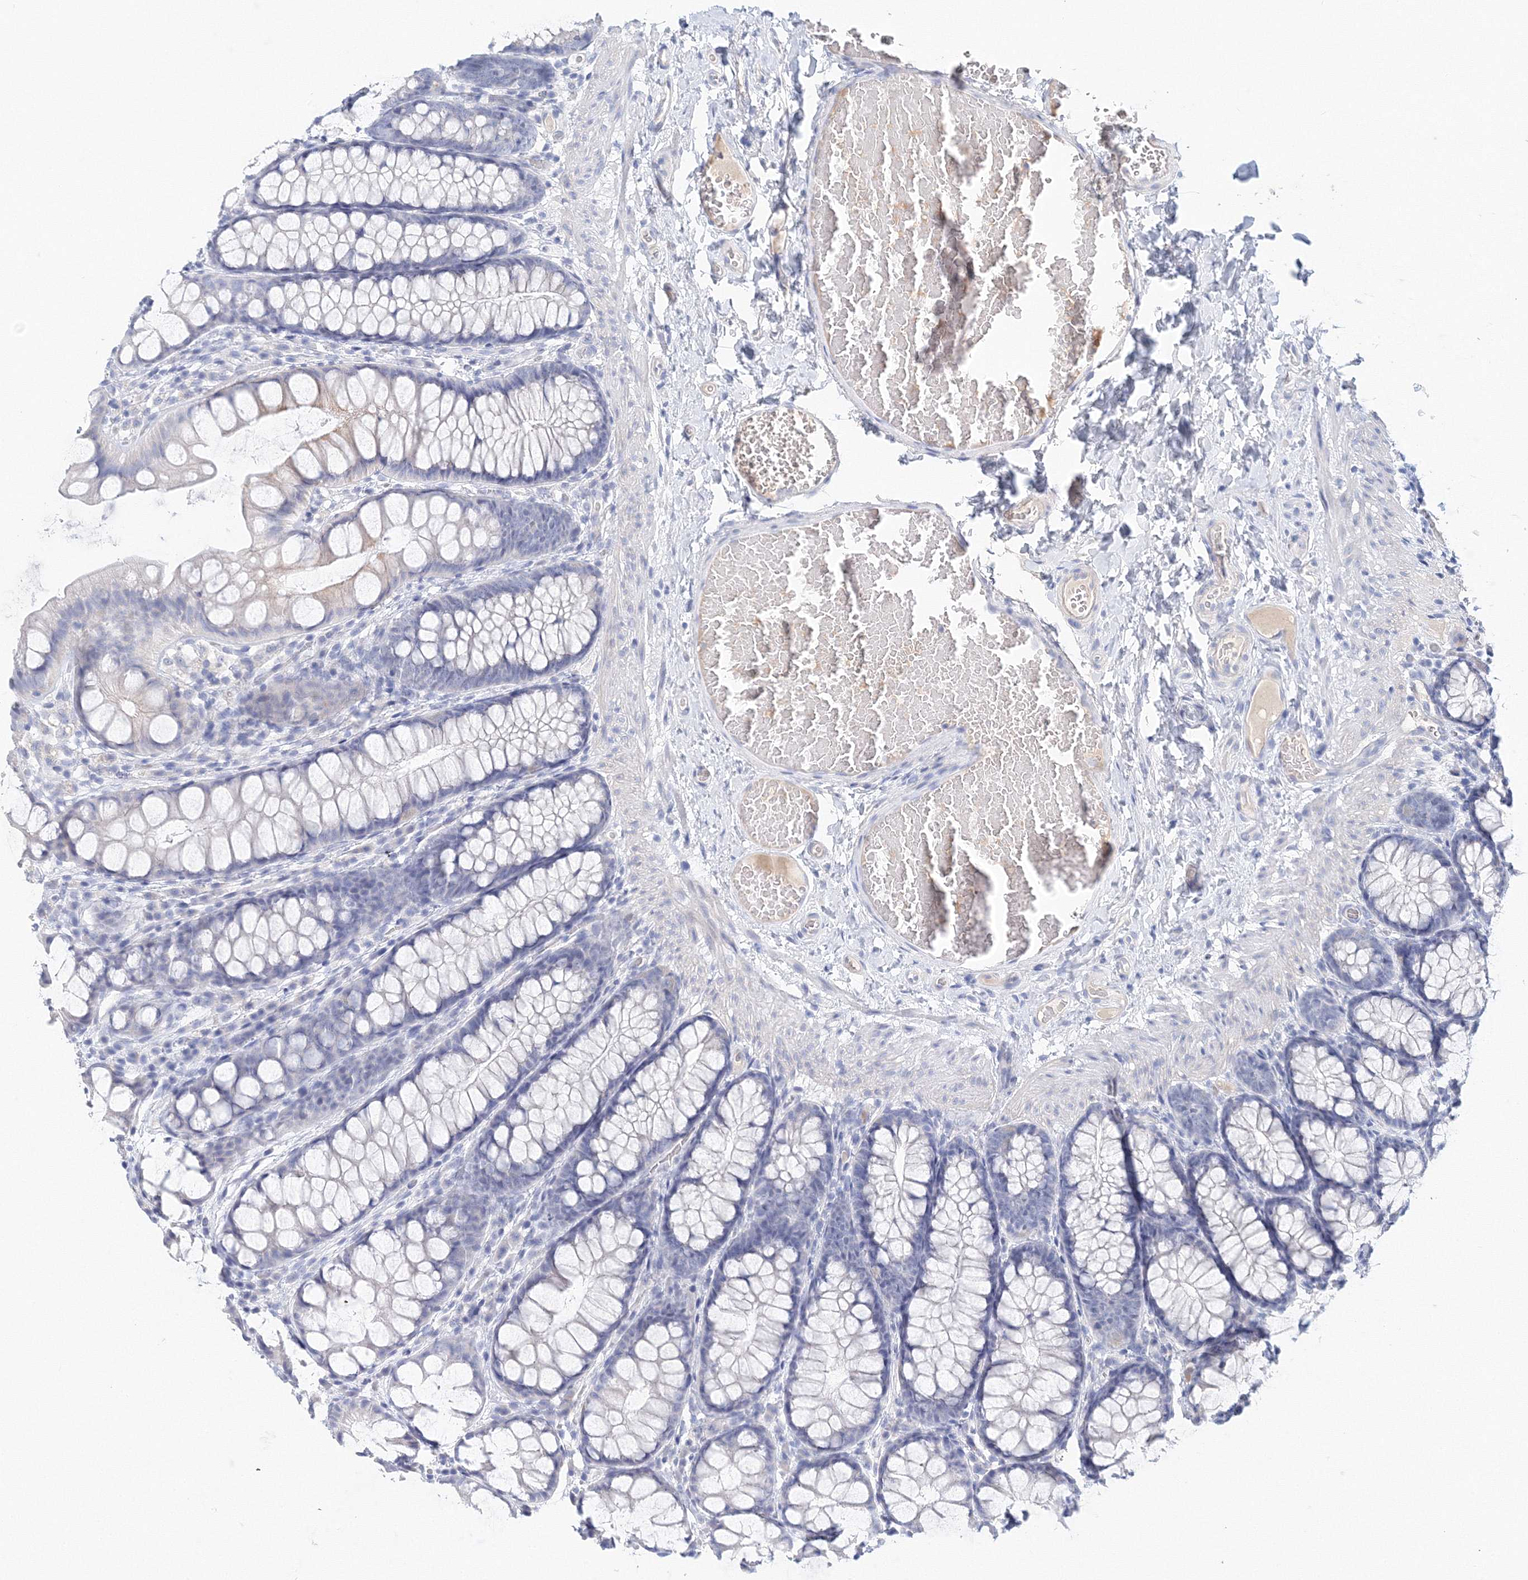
{"staining": {"intensity": "negative", "quantity": "none", "location": "none"}, "tissue": "colon", "cell_type": "Endothelial cells", "image_type": "normal", "snomed": [{"axis": "morphology", "description": "Normal tissue, NOS"}, {"axis": "topography", "description": "Colon"}], "caption": "This is a image of immunohistochemistry (IHC) staining of benign colon, which shows no staining in endothelial cells.", "gene": "LRRIQ4", "patient": {"sex": "male", "age": 47}}